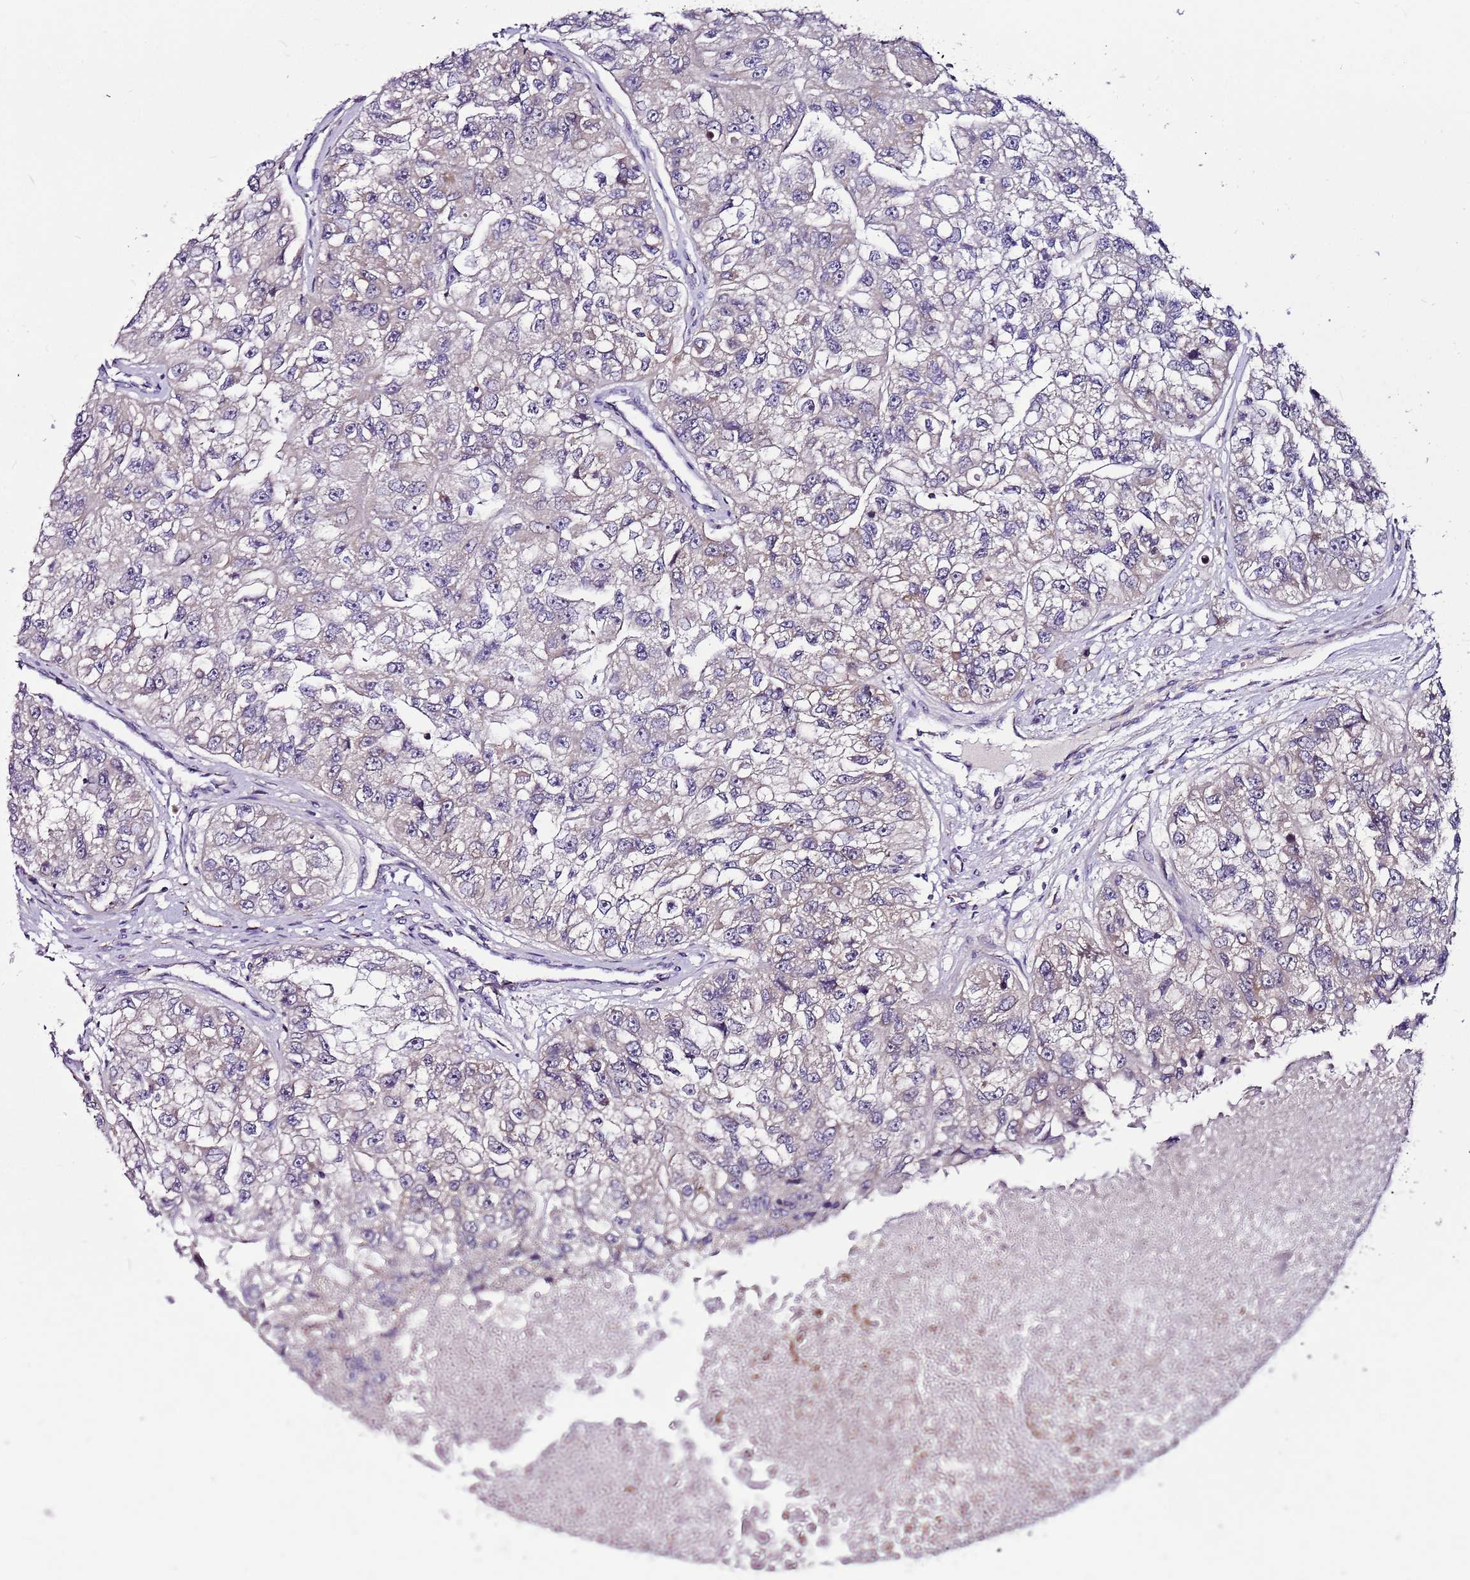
{"staining": {"intensity": "negative", "quantity": "none", "location": "none"}, "tissue": "renal cancer", "cell_type": "Tumor cells", "image_type": "cancer", "snomed": [{"axis": "morphology", "description": "Adenocarcinoma, NOS"}, {"axis": "topography", "description": "Kidney"}], "caption": "The image exhibits no staining of tumor cells in renal cancer. Nuclei are stained in blue.", "gene": "POLE3", "patient": {"sex": "male", "age": 63}}